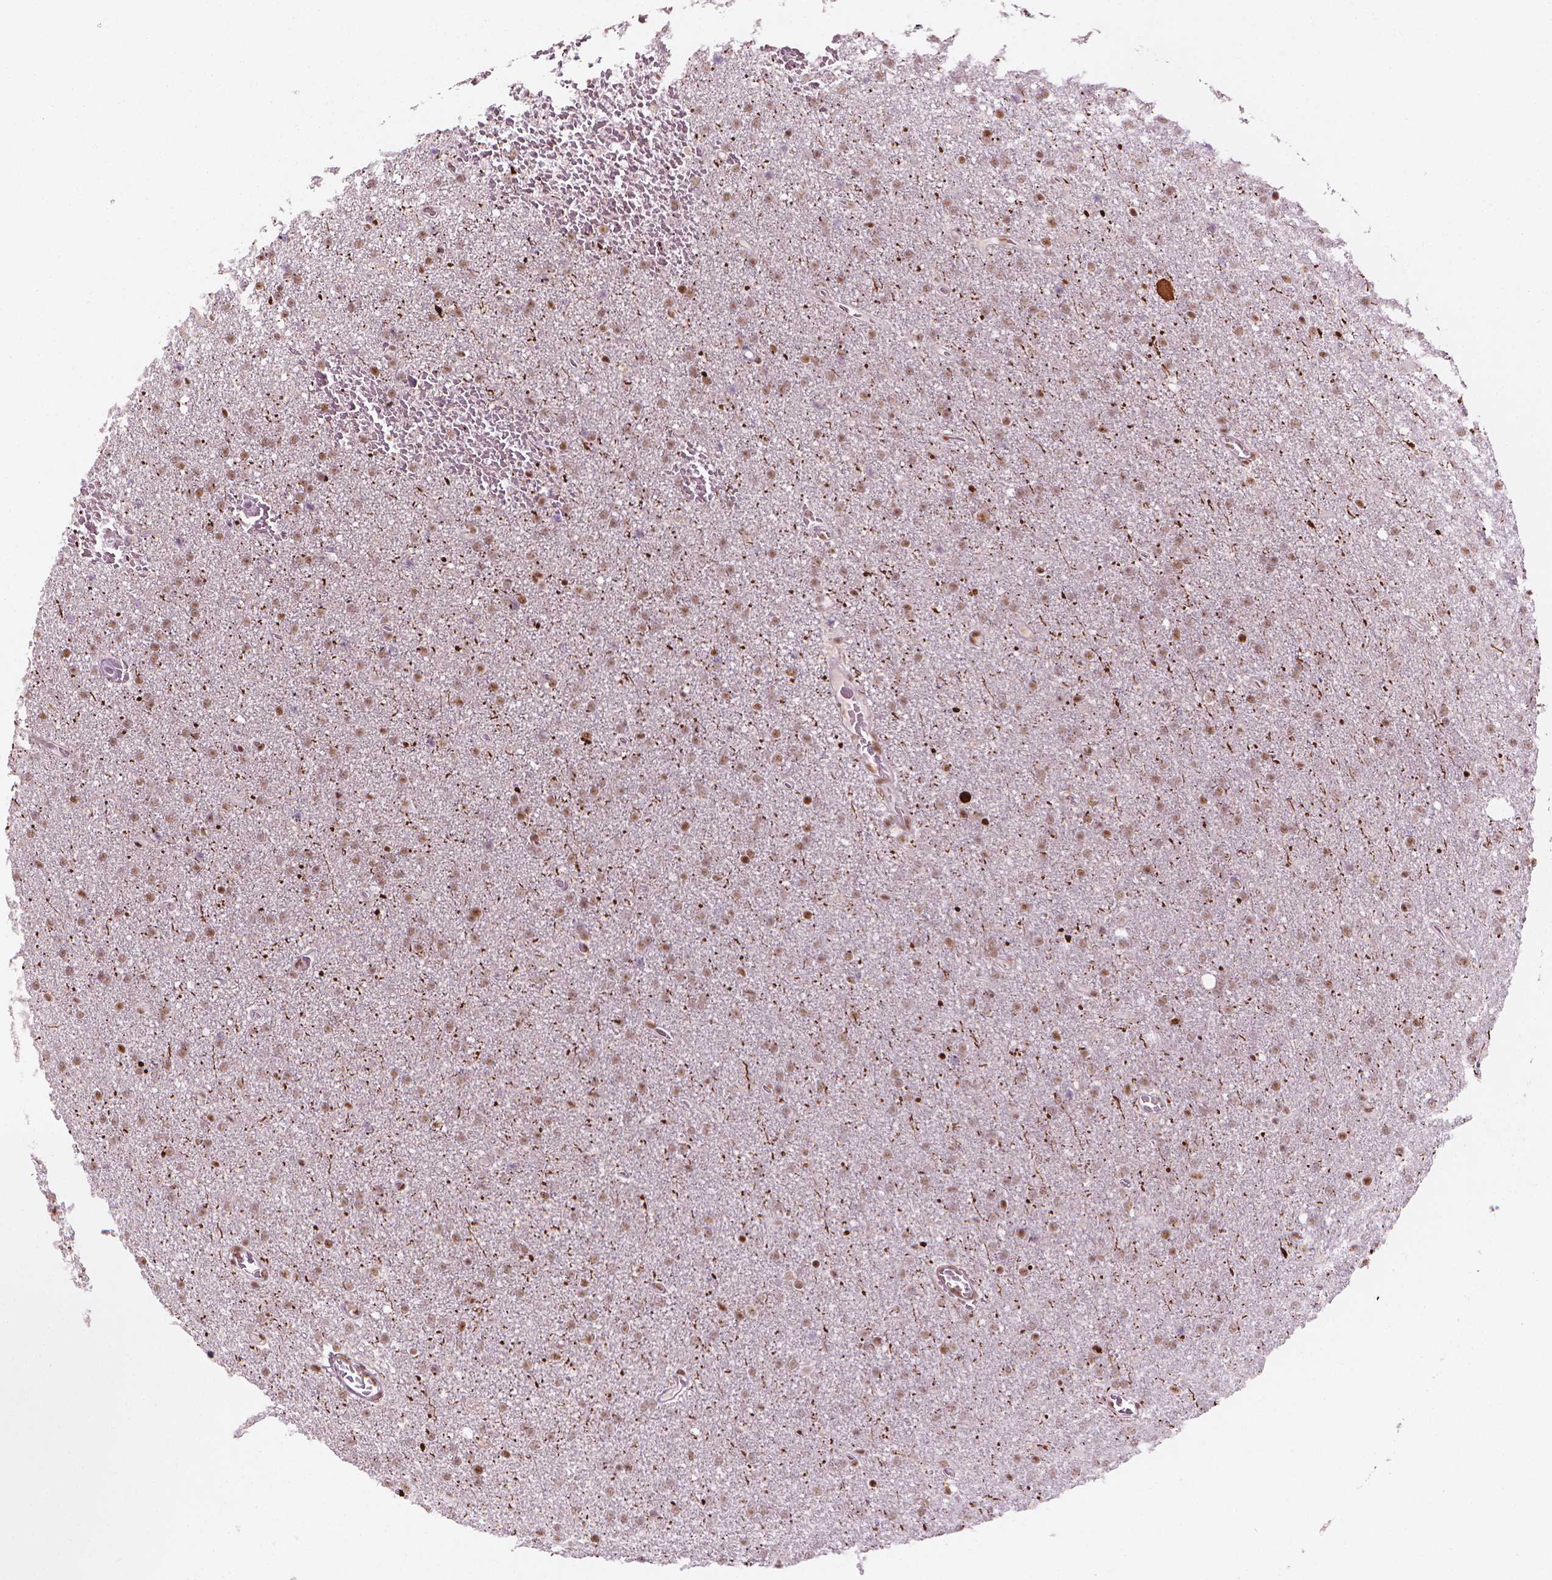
{"staining": {"intensity": "moderate", "quantity": ">75%", "location": "nuclear"}, "tissue": "glioma", "cell_type": "Tumor cells", "image_type": "cancer", "snomed": [{"axis": "morphology", "description": "Glioma, malignant, High grade"}, {"axis": "topography", "description": "Cerebral cortex"}], "caption": "This histopathology image displays immunohistochemistry (IHC) staining of human glioma, with medium moderate nuclear expression in about >75% of tumor cells.", "gene": "ELF2", "patient": {"sex": "male", "age": 70}}